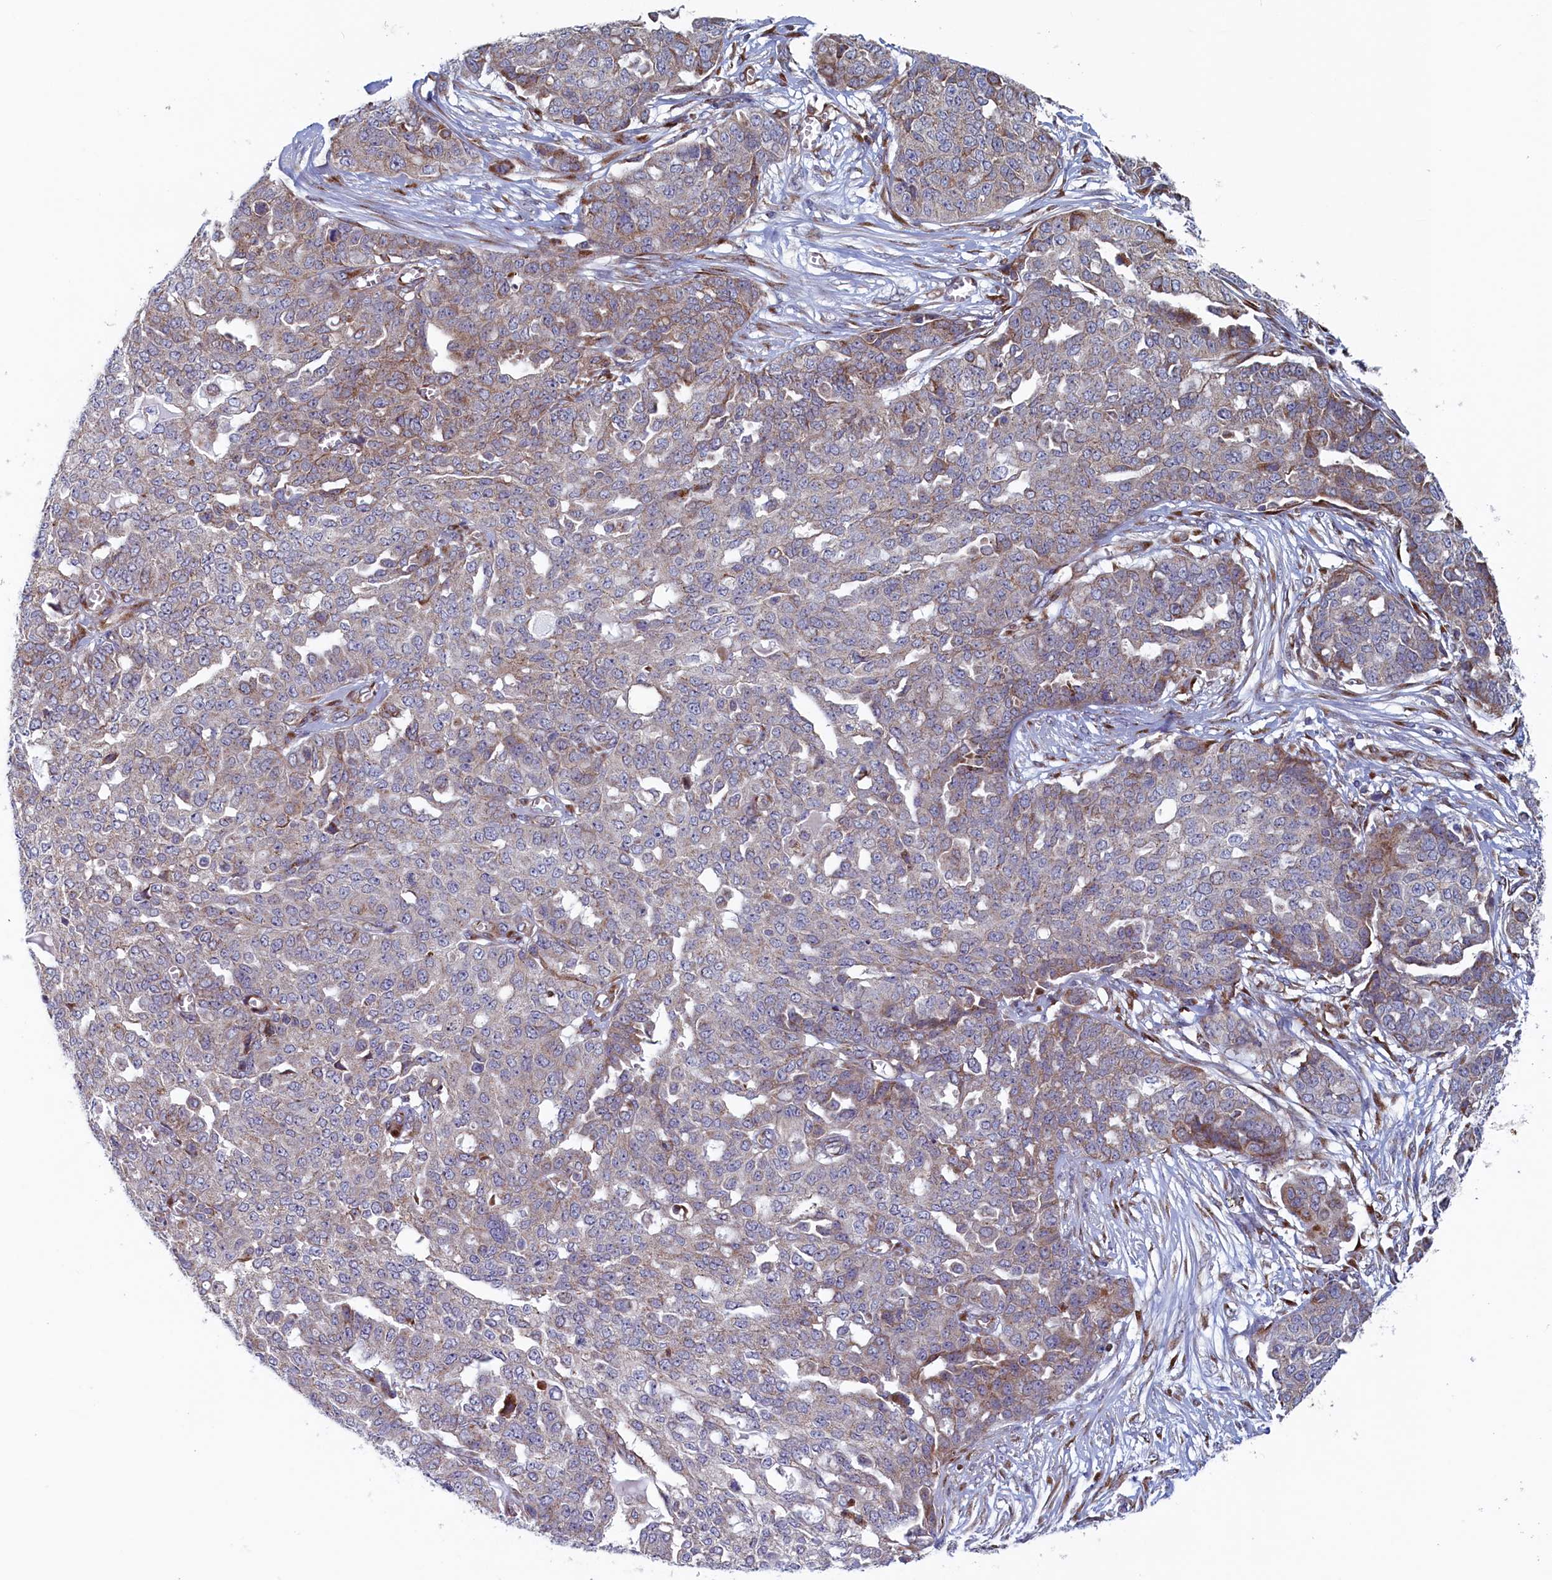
{"staining": {"intensity": "weak", "quantity": "<25%", "location": "cytoplasmic/membranous"}, "tissue": "ovarian cancer", "cell_type": "Tumor cells", "image_type": "cancer", "snomed": [{"axis": "morphology", "description": "Cystadenocarcinoma, serous, NOS"}, {"axis": "topography", "description": "Soft tissue"}, {"axis": "topography", "description": "Ovary"}], "caption": "Tumor cells are negative for protein expression in human ovarian cancer (serous cystadenocarcinoma).", "gene": "MTFMT", "patient": {"sex": "female", "age": 57}}